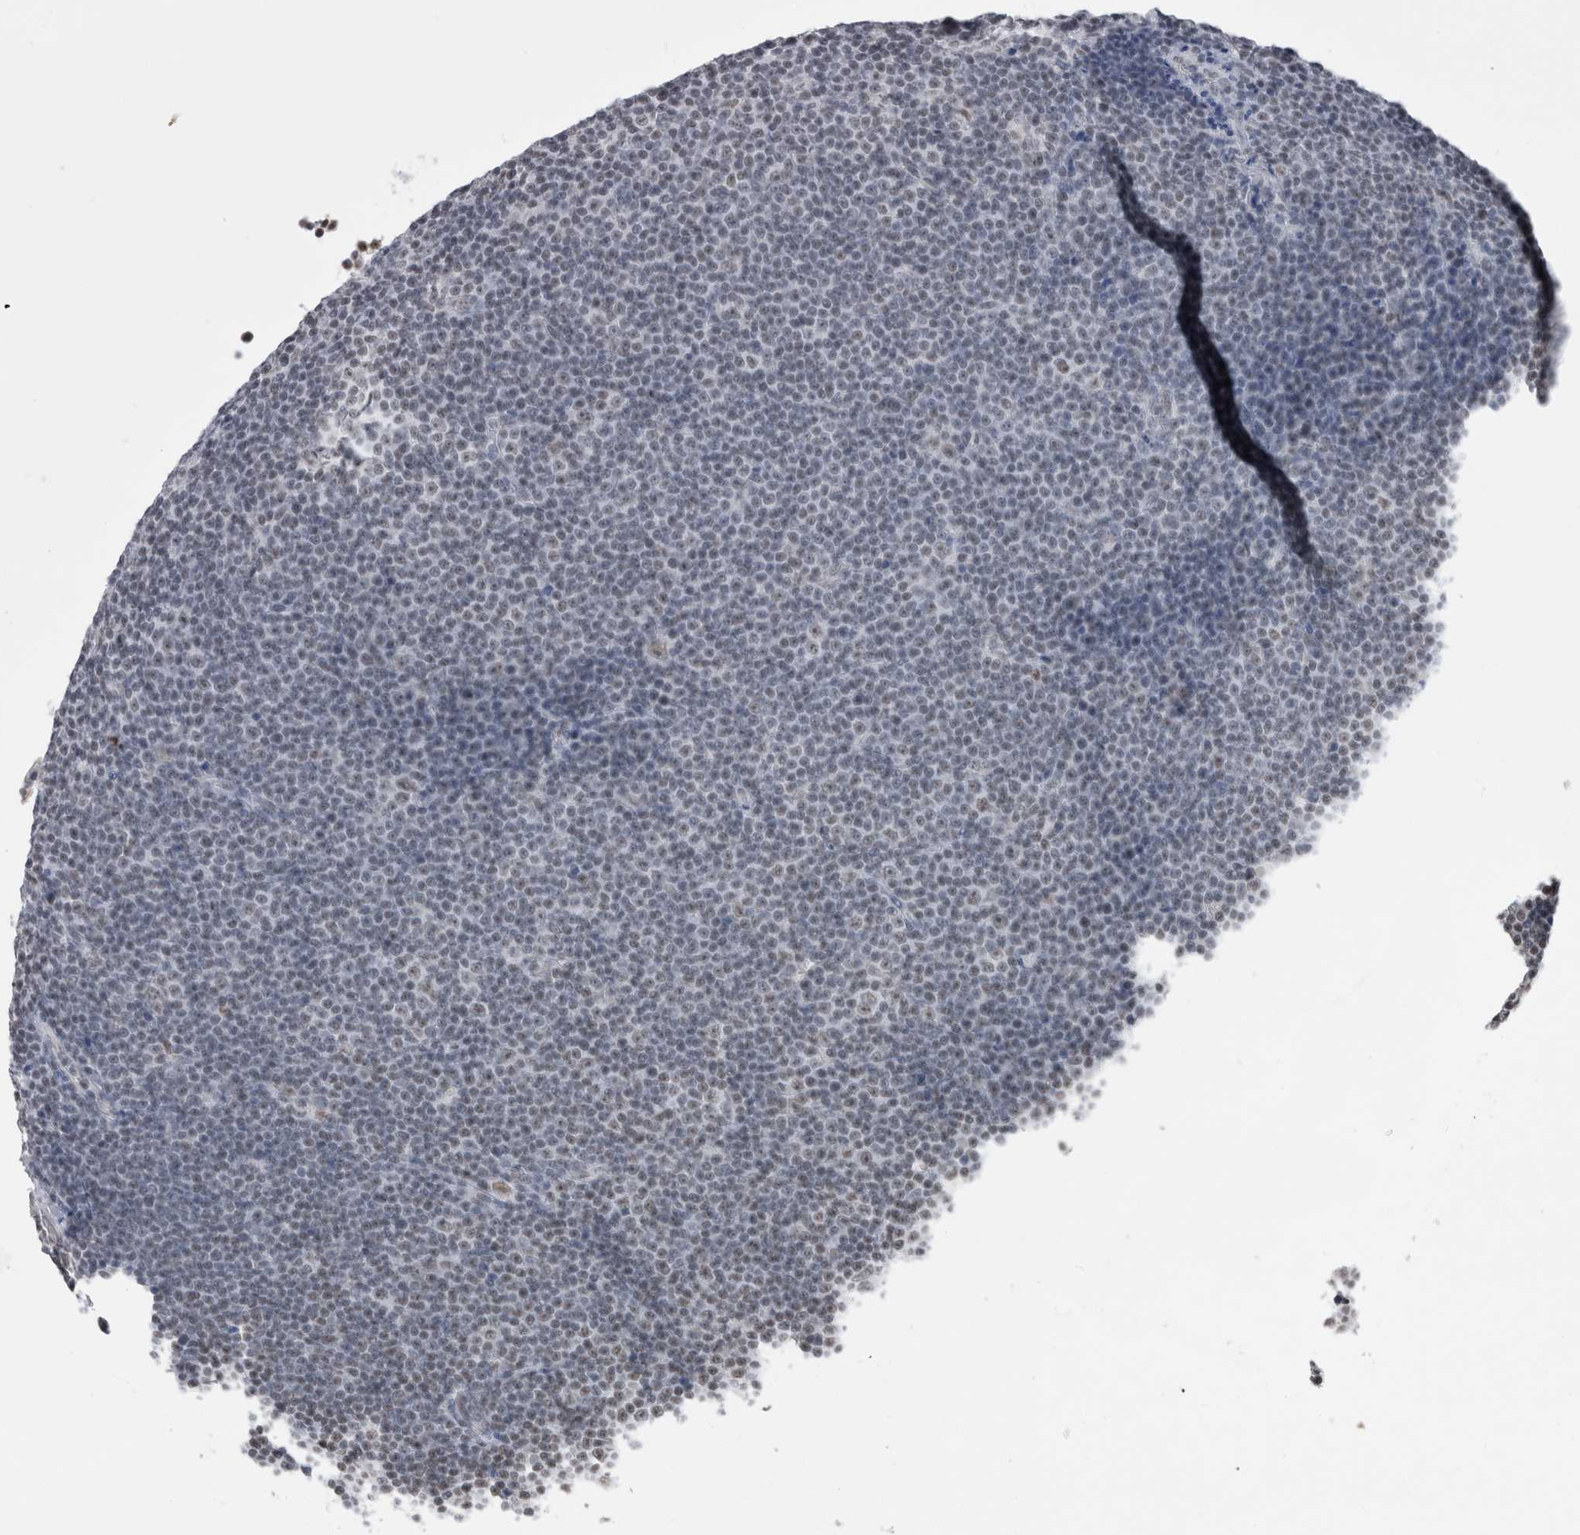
{"staining": {"intensity": "negative", "quantity": "none", "location": "none"}, "tissue": "lymphoma", "cell_type": "Tumor cells", "image_type": "cancer", "snomed": [{"axis": "morphology", "description": "Malignant lymphoma, non-Hodgkin's type, Low grade"}, {"axis": "topography", "description": "Lymph node"}], "caption": "This is an immunohistochemistry micrograph of malignant lymphoma, non-Hodgkin's type (low-grade). There is no positivity in tumor cells.", "gene": "DAXX", "patient": {"sex": "female", "age": 67}}